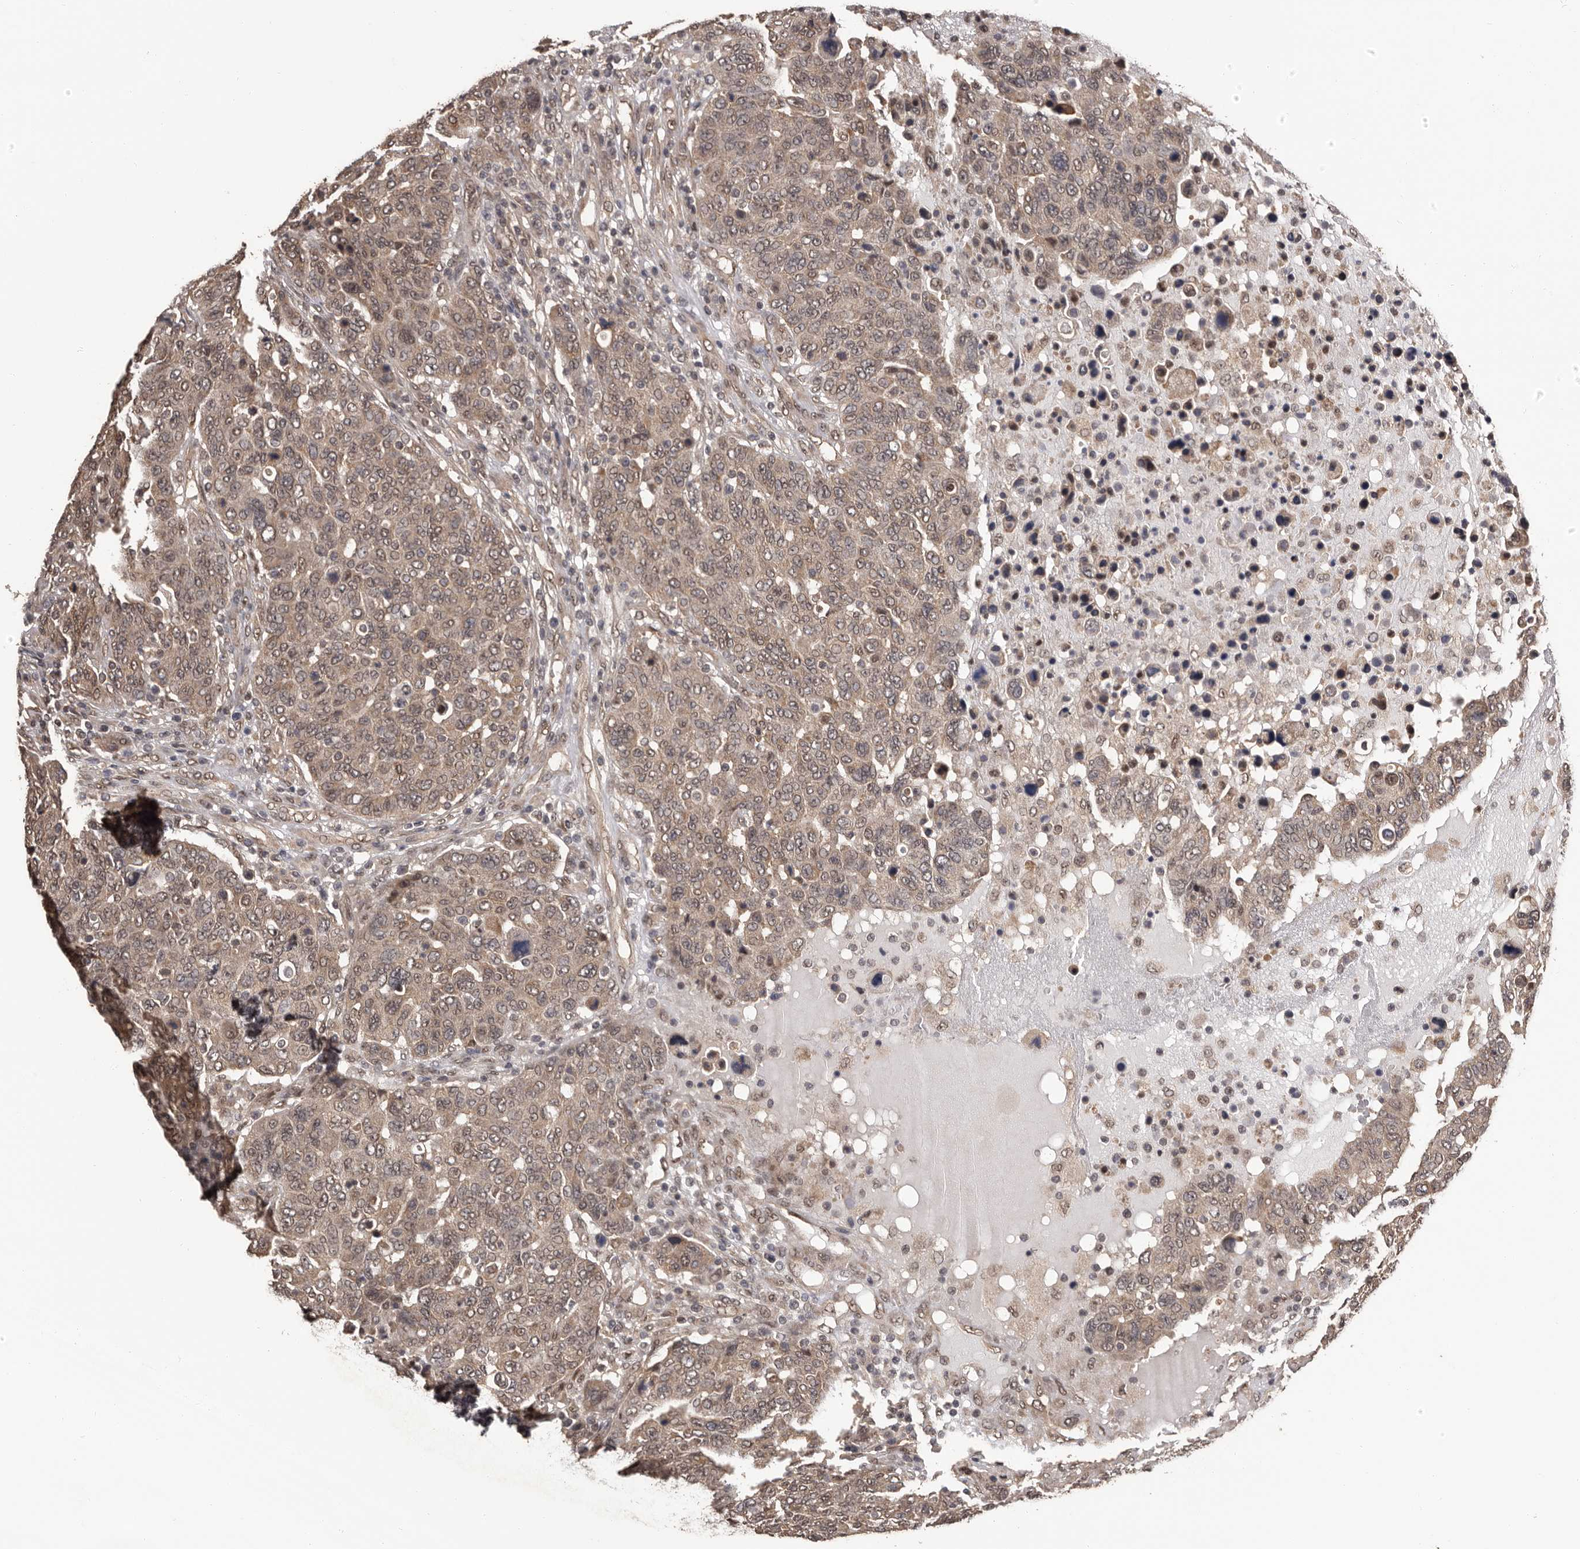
{"staining": {"intensity": "weak", "quantity": ">75%", "location": "cytoplasmic/membranous,nuclear"}, "tissue": "breast cancer", "cell_type": "Tumor cells", "image_type": "cancer", "snomed": [{"axis": "morphology", "description": "Duct carcinoma"}, {"axis": "topography", "description": "Breast"}], "caption": "Immunohistochemistry (IHC) (DAB (3,3'-diaminobenzidine)) staining of intraductal carcinoma (breast) shows weak cytoplasmic/membranous and nuclear protein expression in about >75% of tumor cells.", "gene": "VPS37A", "patient": {"sex": "female", "age": 37}}